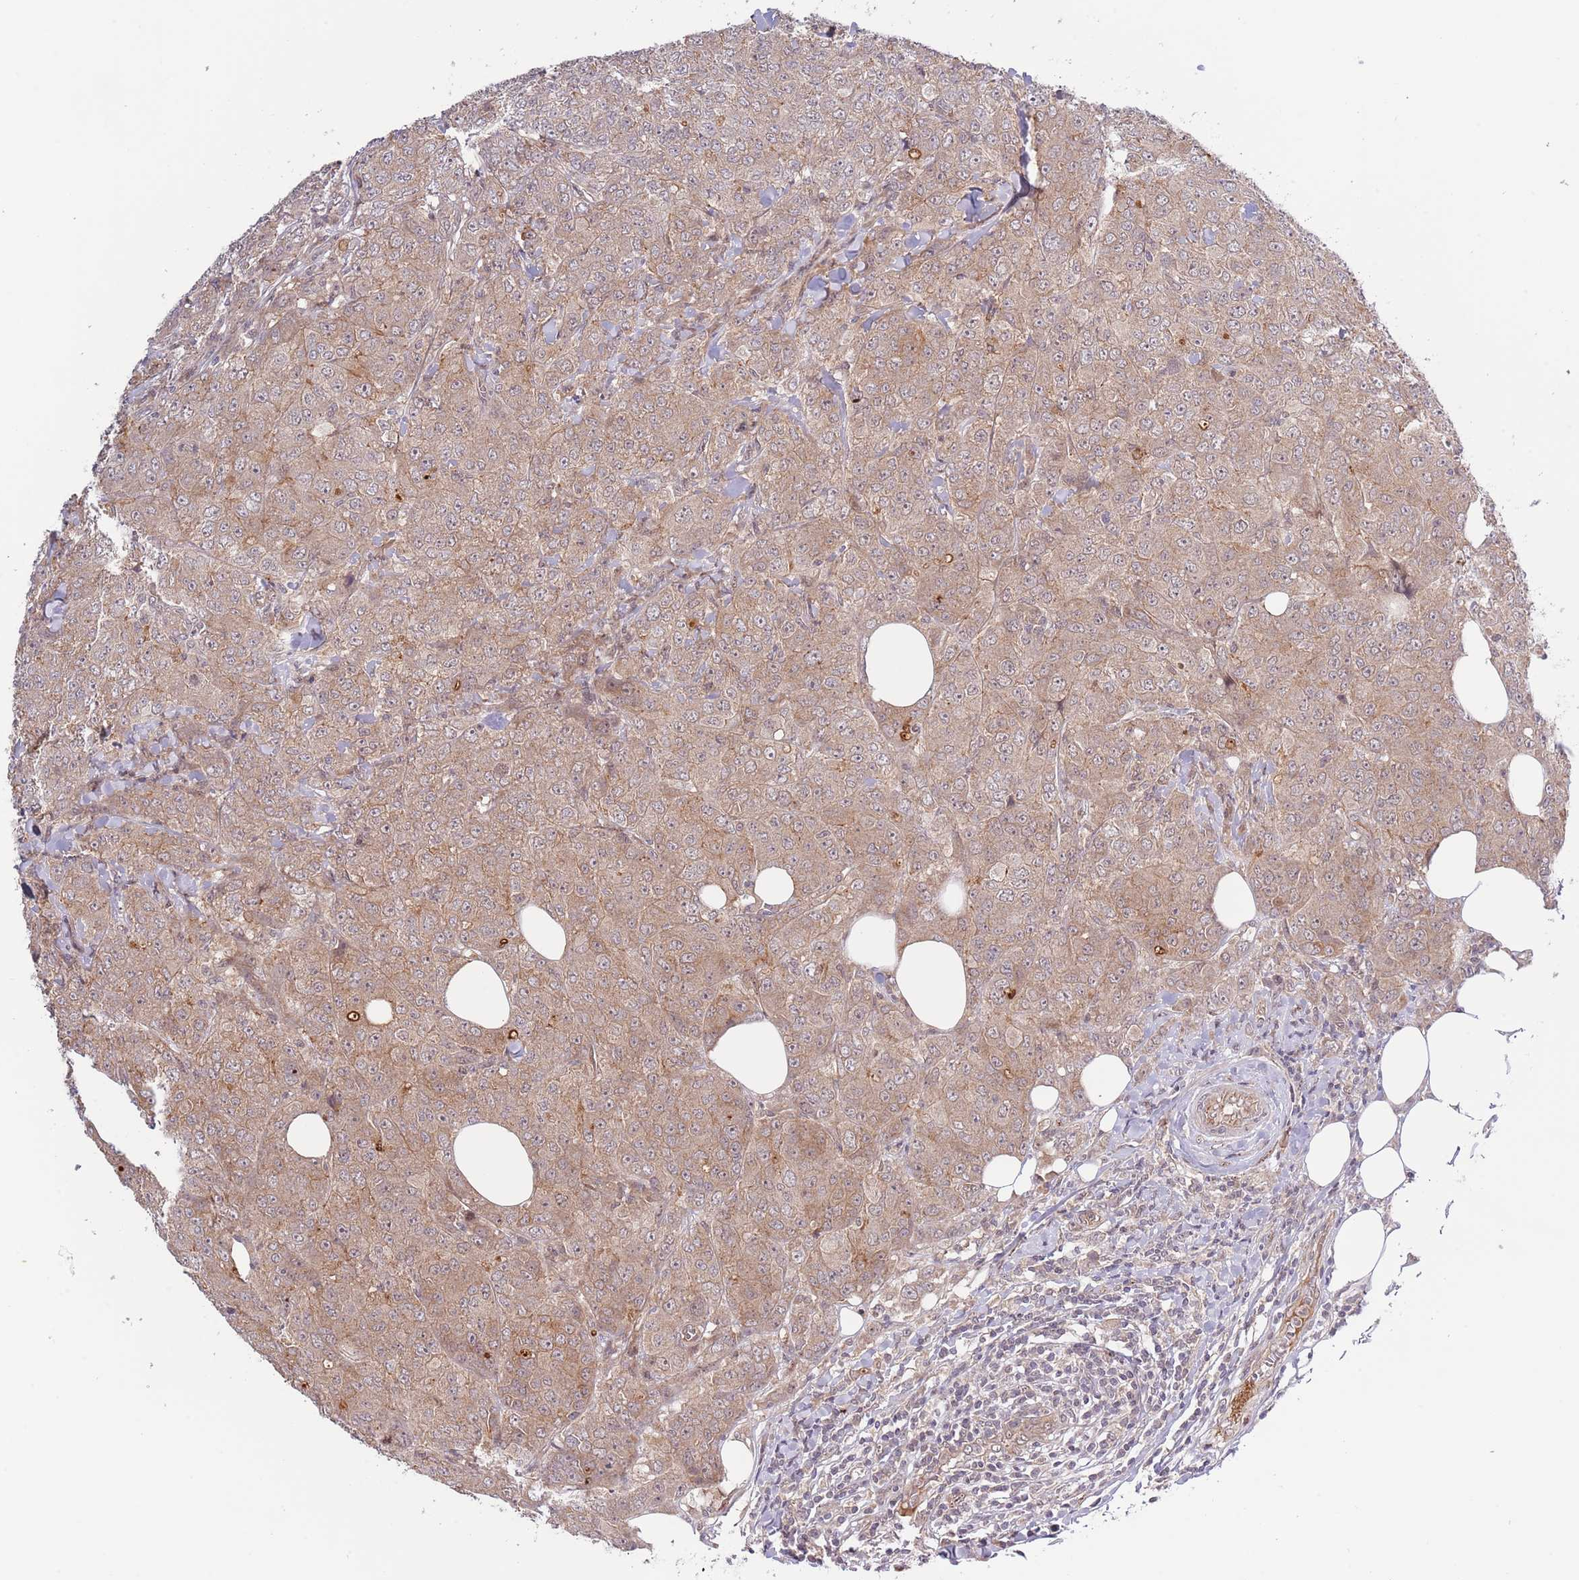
{"staining": {"intensity": "weak", "quantity": ">75%", "location": "cytoplasmic/membranous"}, "tissue": "breast cancer", "cell_type": "Tumor cells", "image_type": "cancer", "snomed": [{"axis": "morphology", "description": "Duct carcinoma"}, {"axis": "topography", "description": "Breast"}], "caption": "High-magnification brightfield microscopy of breast cancer (intraductal carcinoma) stained with DAB (brown) and counterstained with hematoxylin (blue). tumor cells exhibit weak cytoplasmic/membranous staining is seen in about>75% of cells. (DAB (3,3'-diaminobenzidine) IHC with brightfield microscopy, high magnification).", "gene": "PRR16", "patient": {"sex": "female", "age": 43}}